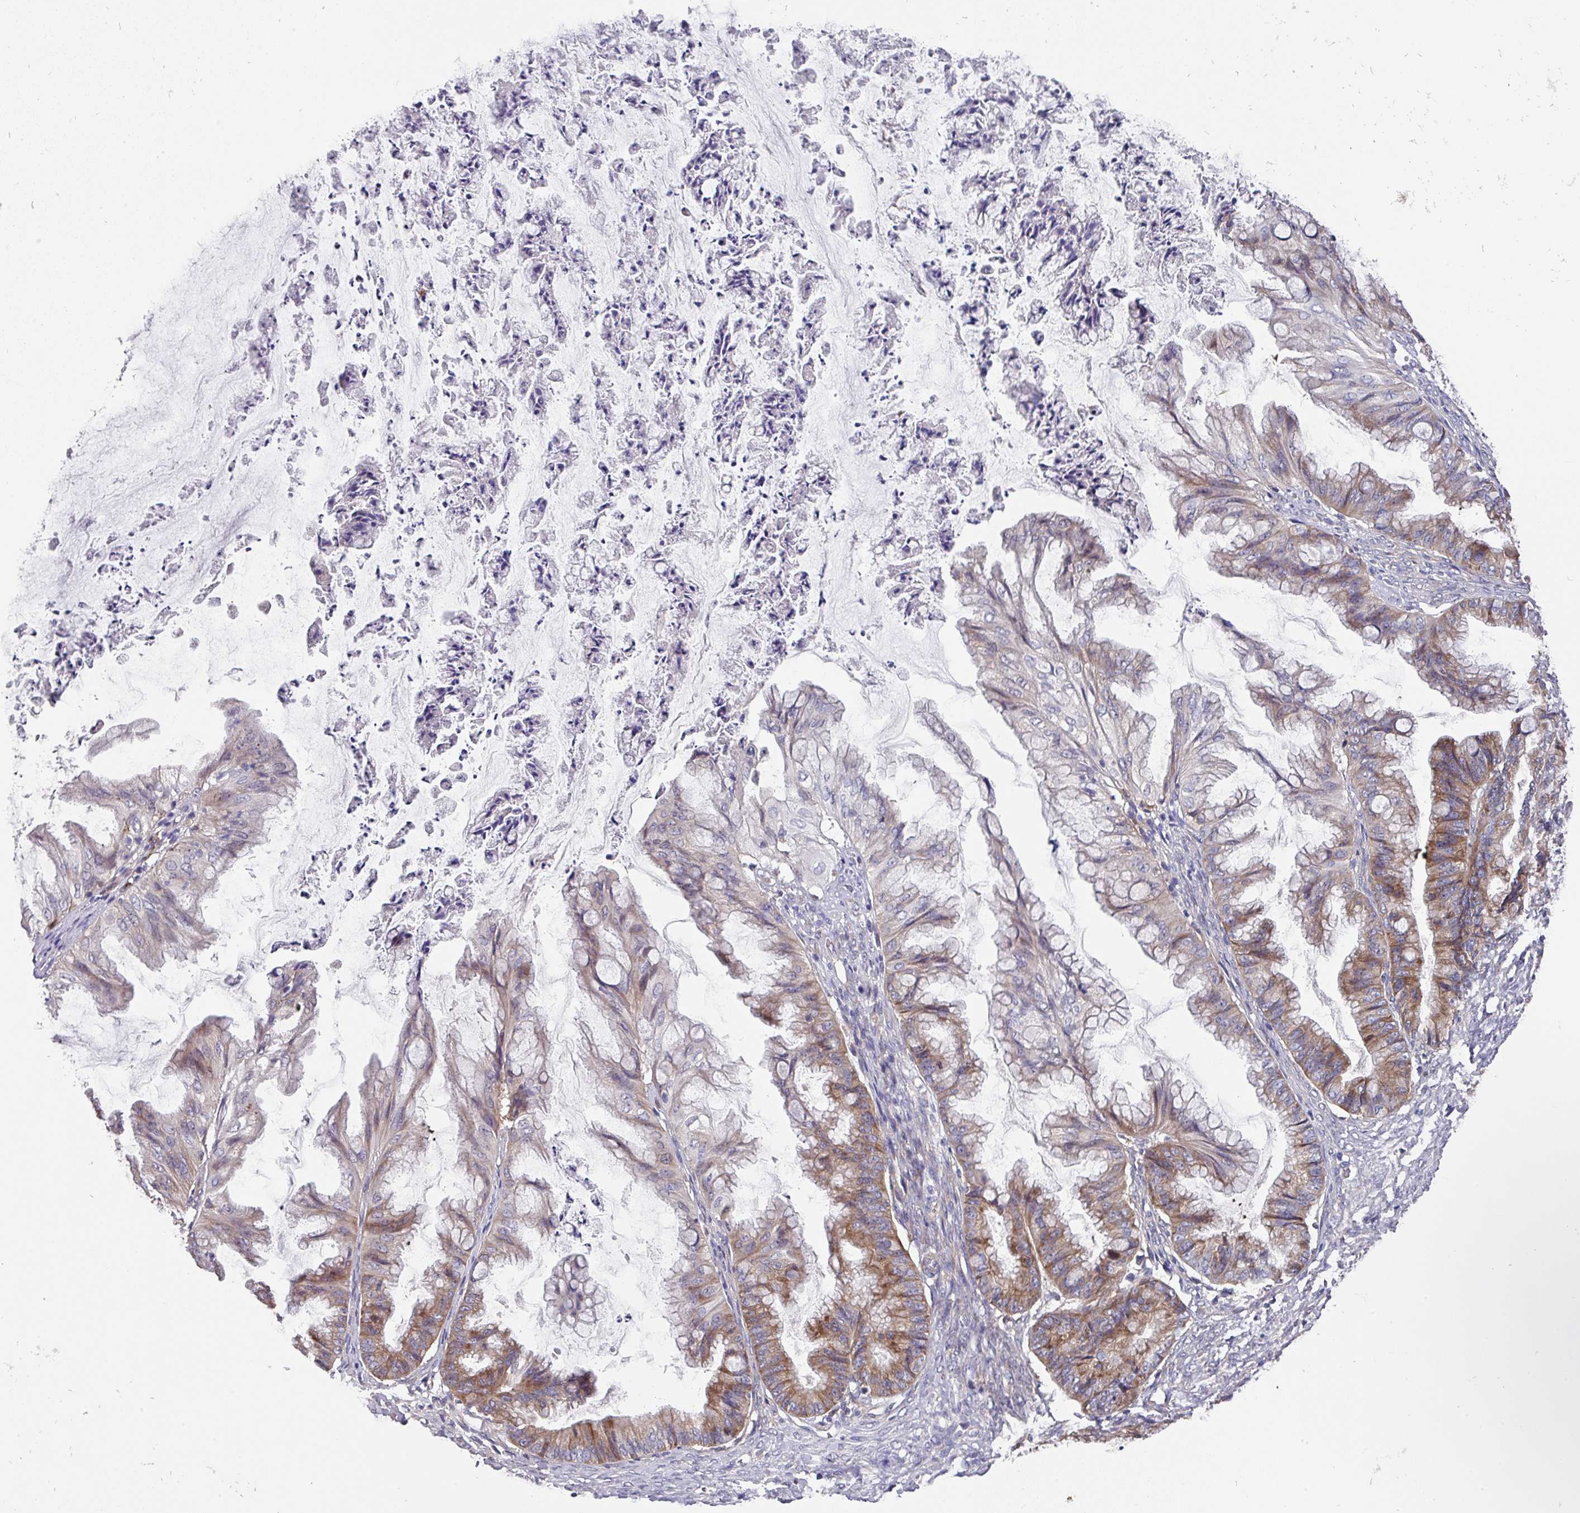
{"staining": {"intensity": "weak", "quantity": "25%-75%", "location": "cytoplasmic/membranous"}, "tissue": "ovarian cancer", "cell_type": "Tumor cells", "image_type": "cancer", "snomed": [{"axis": "morphology", "description": "Cystadenocarcinoma, mucinous, NOS"}, {"axis": "topography", "description": "Ovary"}], "caption": "A histopathology image of human ovarian cancer stained for a protein displays weak cytoplasmic/membranous brown staining in tumor cells. (DAB (3,3'-diaminobenzidine) IHC with brightfield microscopy, high magnification).", "gene": "EIF4B", "patient": {"sex": "female", "age": 35}}